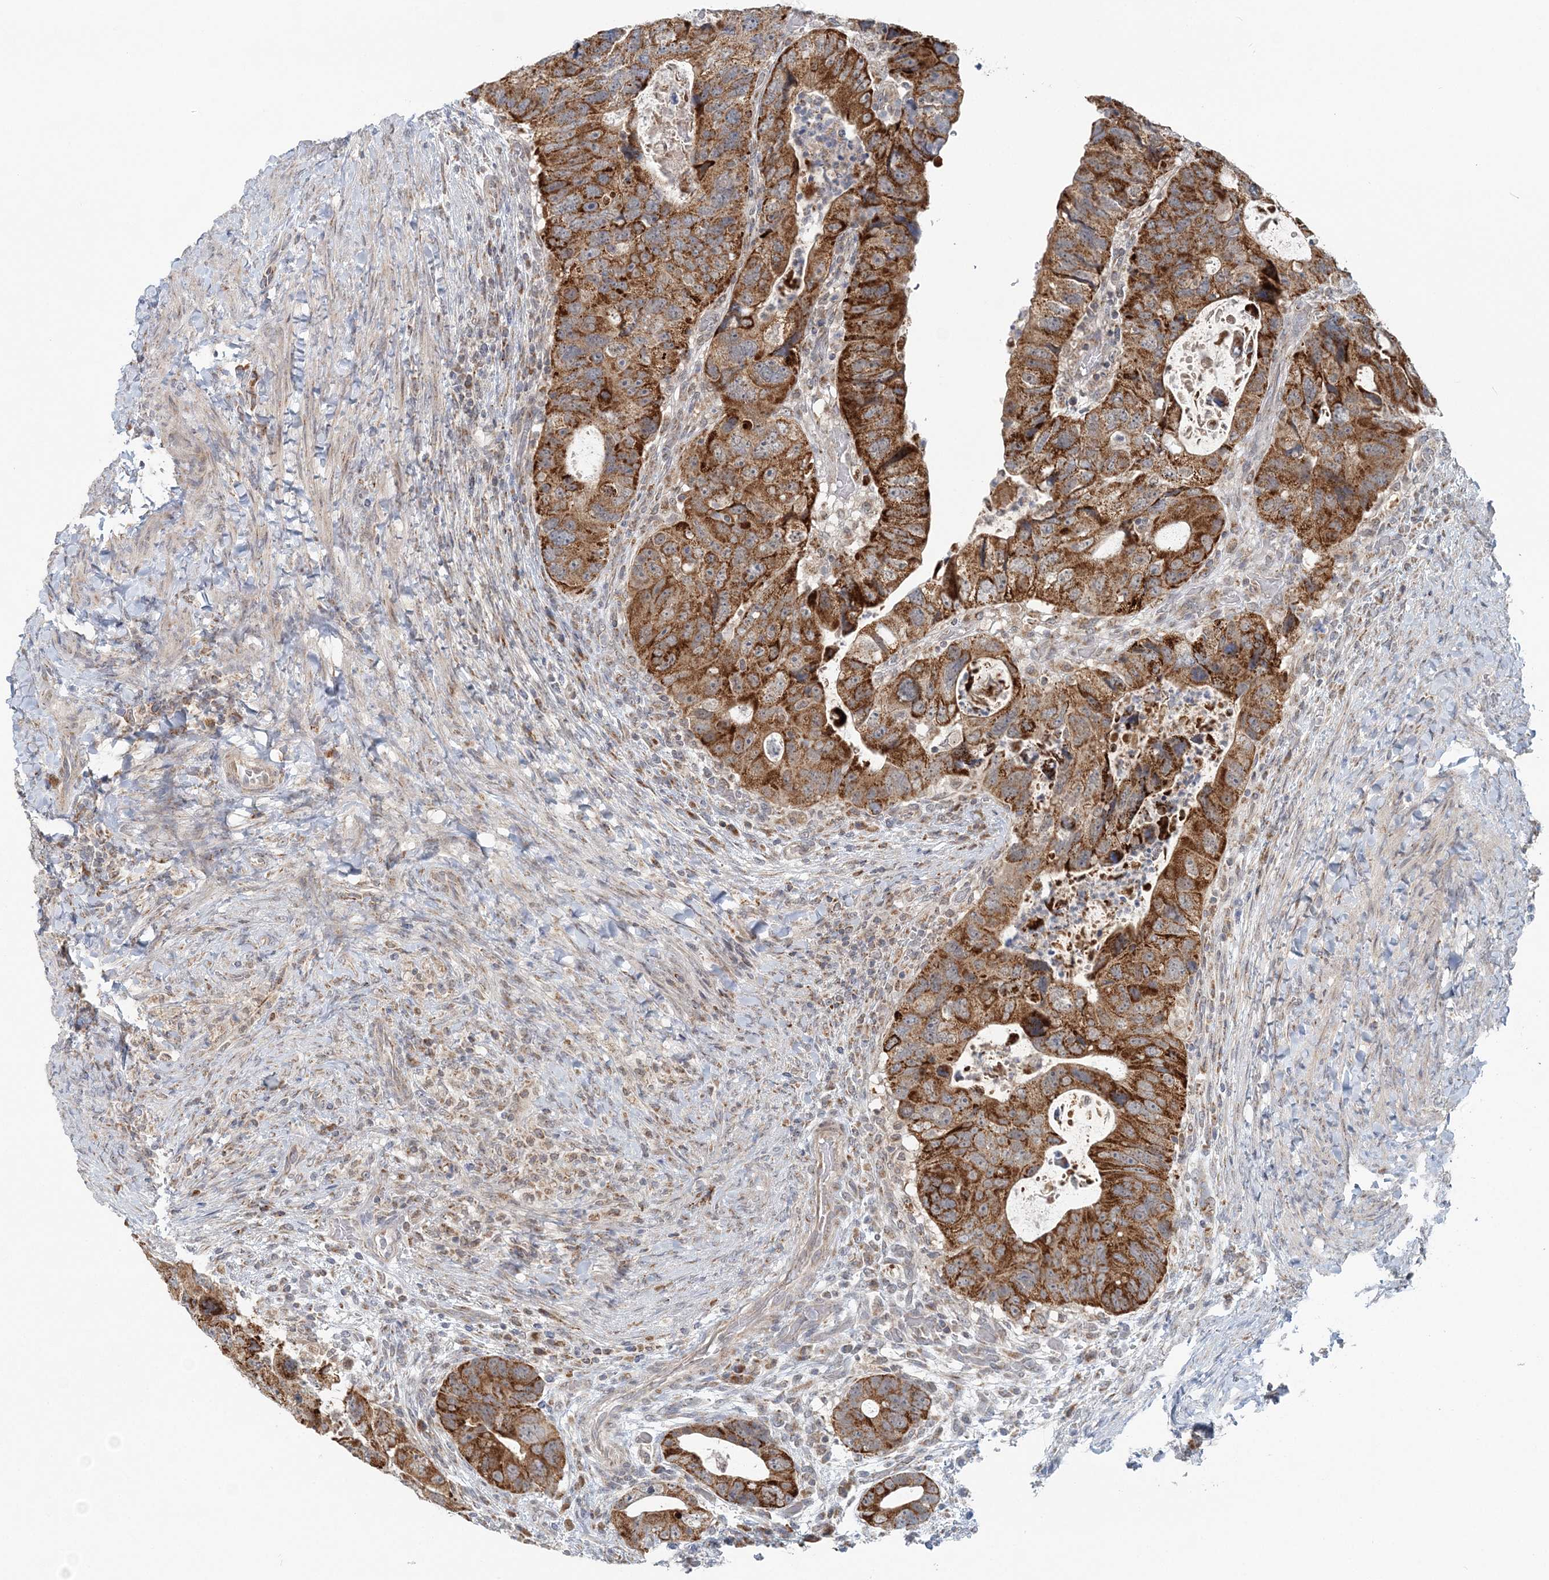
{"staining": {"intensity": "strong", "quantity": ">75%", "location": "cytoplasmic/membranous"}, "tissue": "colorectal cancer", "cell_type": "Tumor cells", "image_type": "cancer", "snomed": [{"axis": "morphology", "description": "Adenocarcinoma, NOS"}, {"axis": "topography", "description": "Rectum"}], "caption": "About >75% of tumor cells in human adenocarcinoma (colorectal) show strong cytoplasmic/membranous protein positivity as visualized by brown immunohistochemical staining.", "gene": "RNF150", "patient": {"sex": "male", "age": 59}}